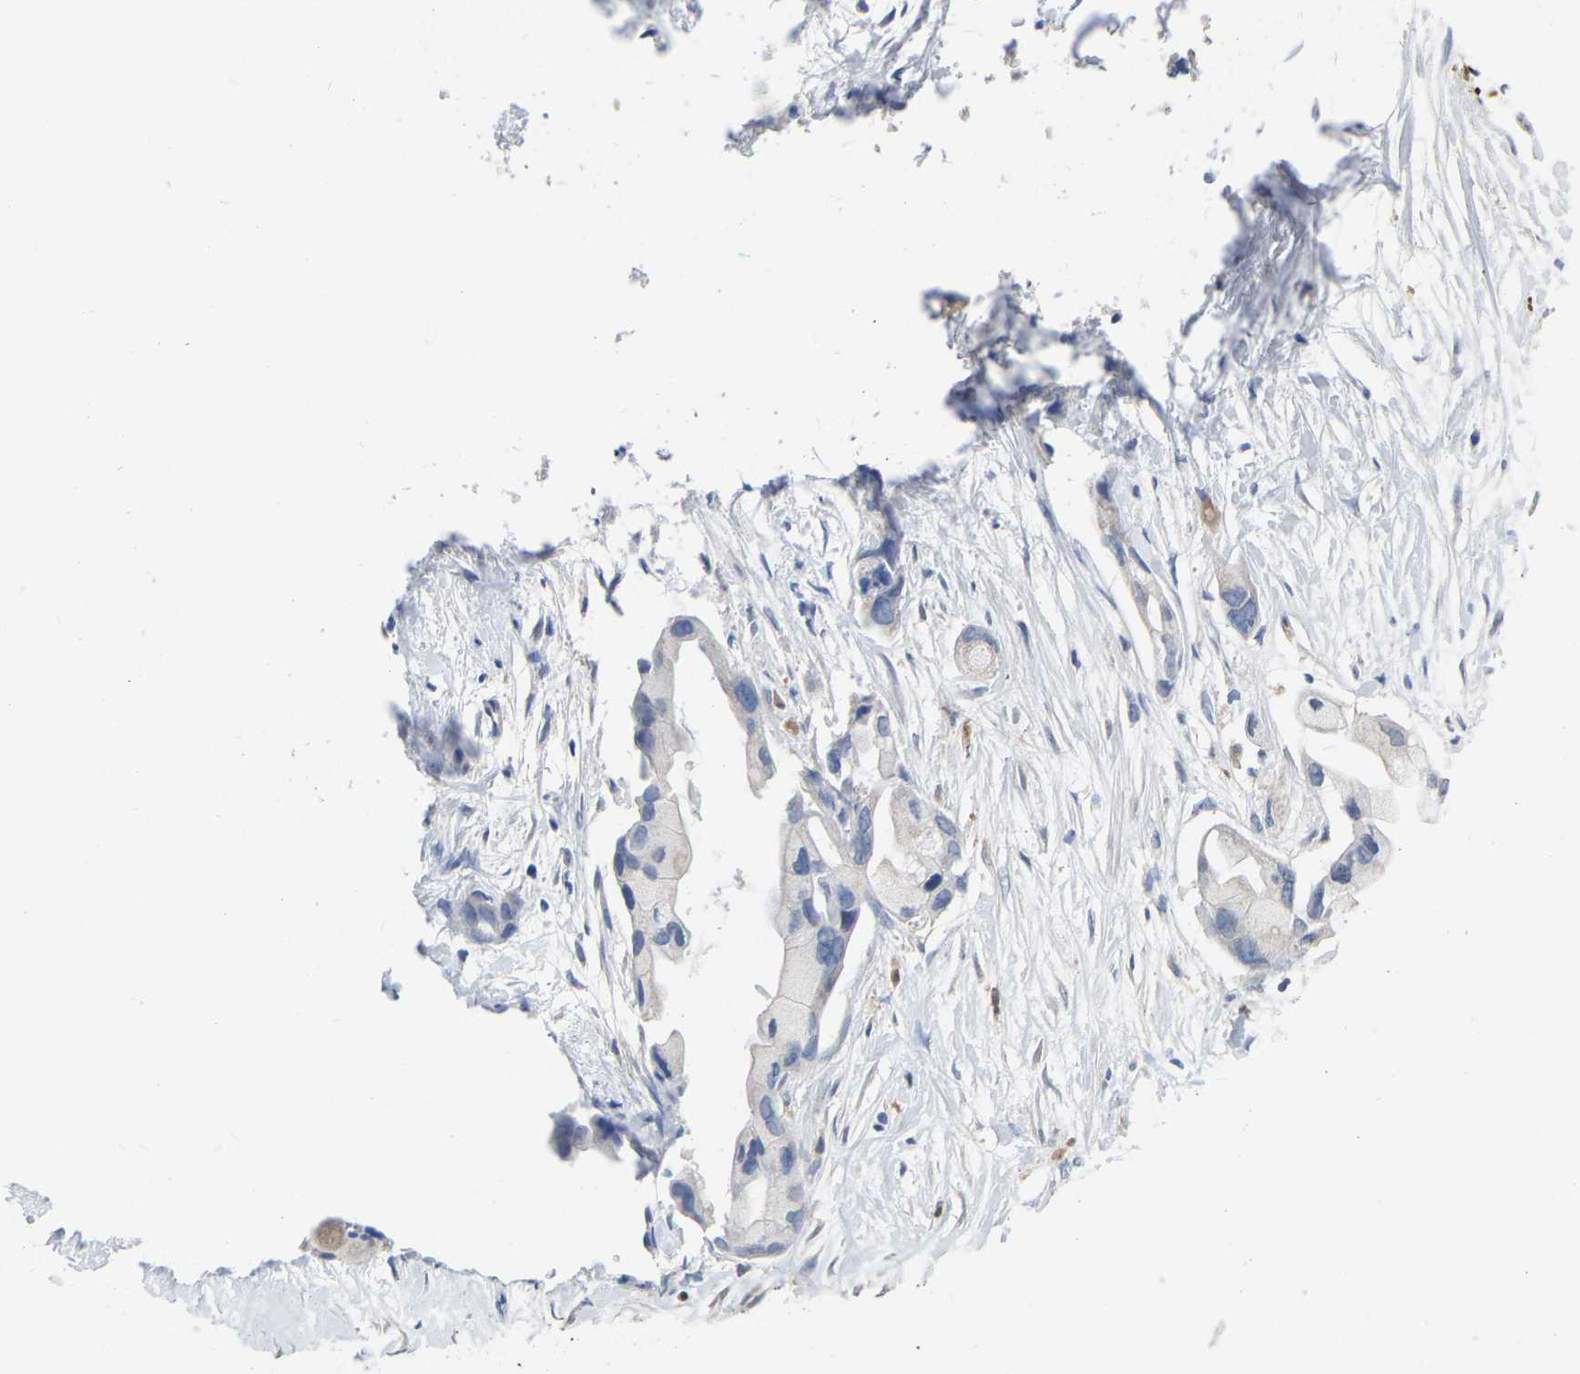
{"staining": {"intensity": "negative", "quantity": "none", "location": "none"}, "tissue": "pancreatic cancer", "cell_type": "Tumor cells", "image_type": "cancer", "snomed": [{"axis": "morphology", "description": "Adenocarcinoma, NOS"}, {"axis": "topography", "description": "Pancreas"}], "caption": "The histopathology image reveals no significant expression in tumor cells of adenocarcinoma (pancreatic).", "gene": "ULBP2", "patient": {"sex": "female", "age": 59}}